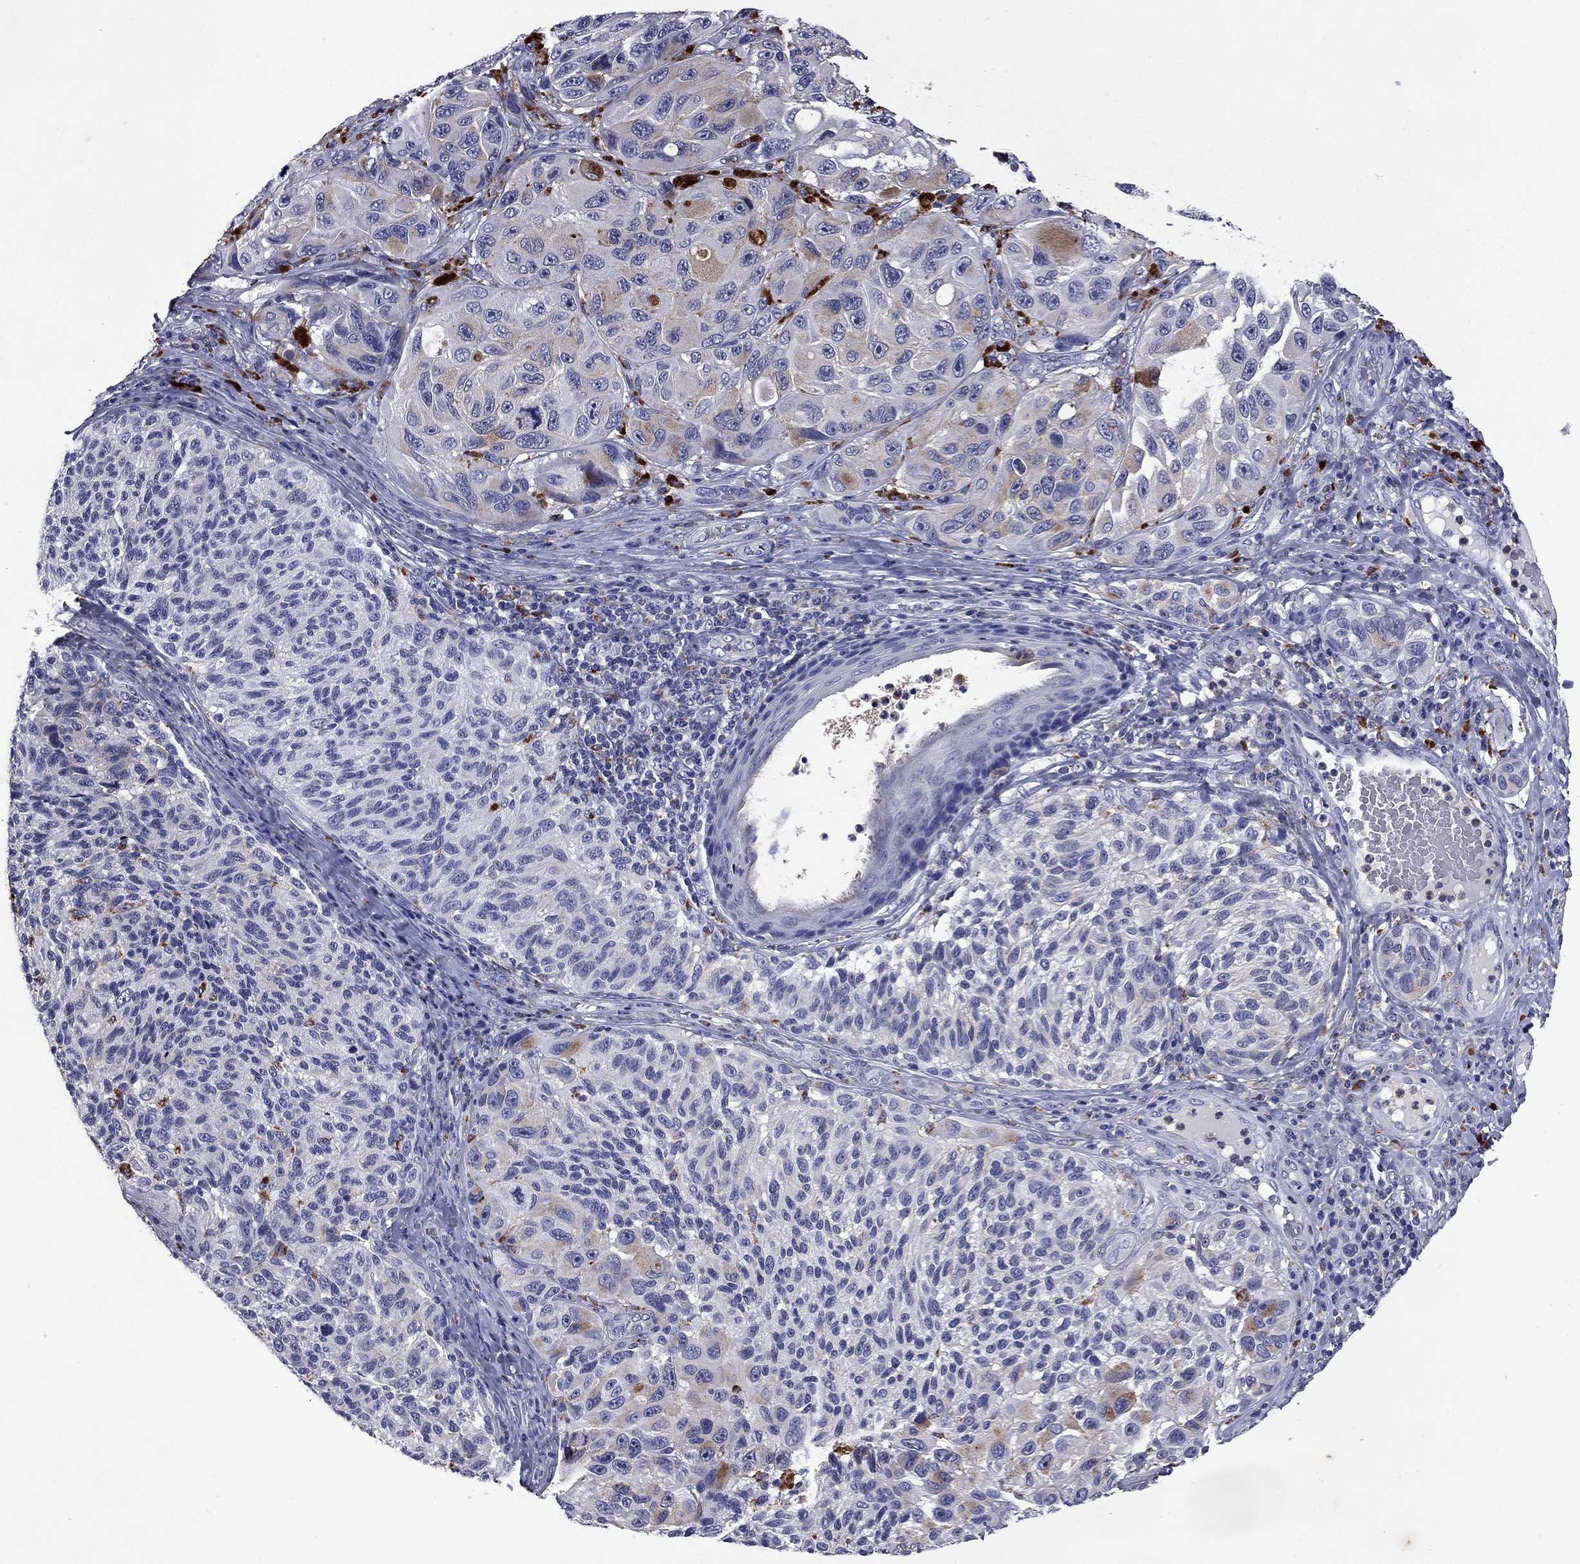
{"staining": {"intensity": "weak", "quantity": "<25%", "location": "cytoplasmic/membranous"}, "tissue": "melanoma", "cell_type": "Tumor cells", "image_type": "cancer", "snomed": [{"axis": "morphology", "description": "Malignant melanoma, NOS"}, {"axis": "topography", "description": "Skin"}], "caption": "The immunohistochemistry histopathology image has no significant staining in tumor cells of malignant melanoma tissue.", "gene": "MADCAM1", "patient": {"sex": "female", "age": 73}}